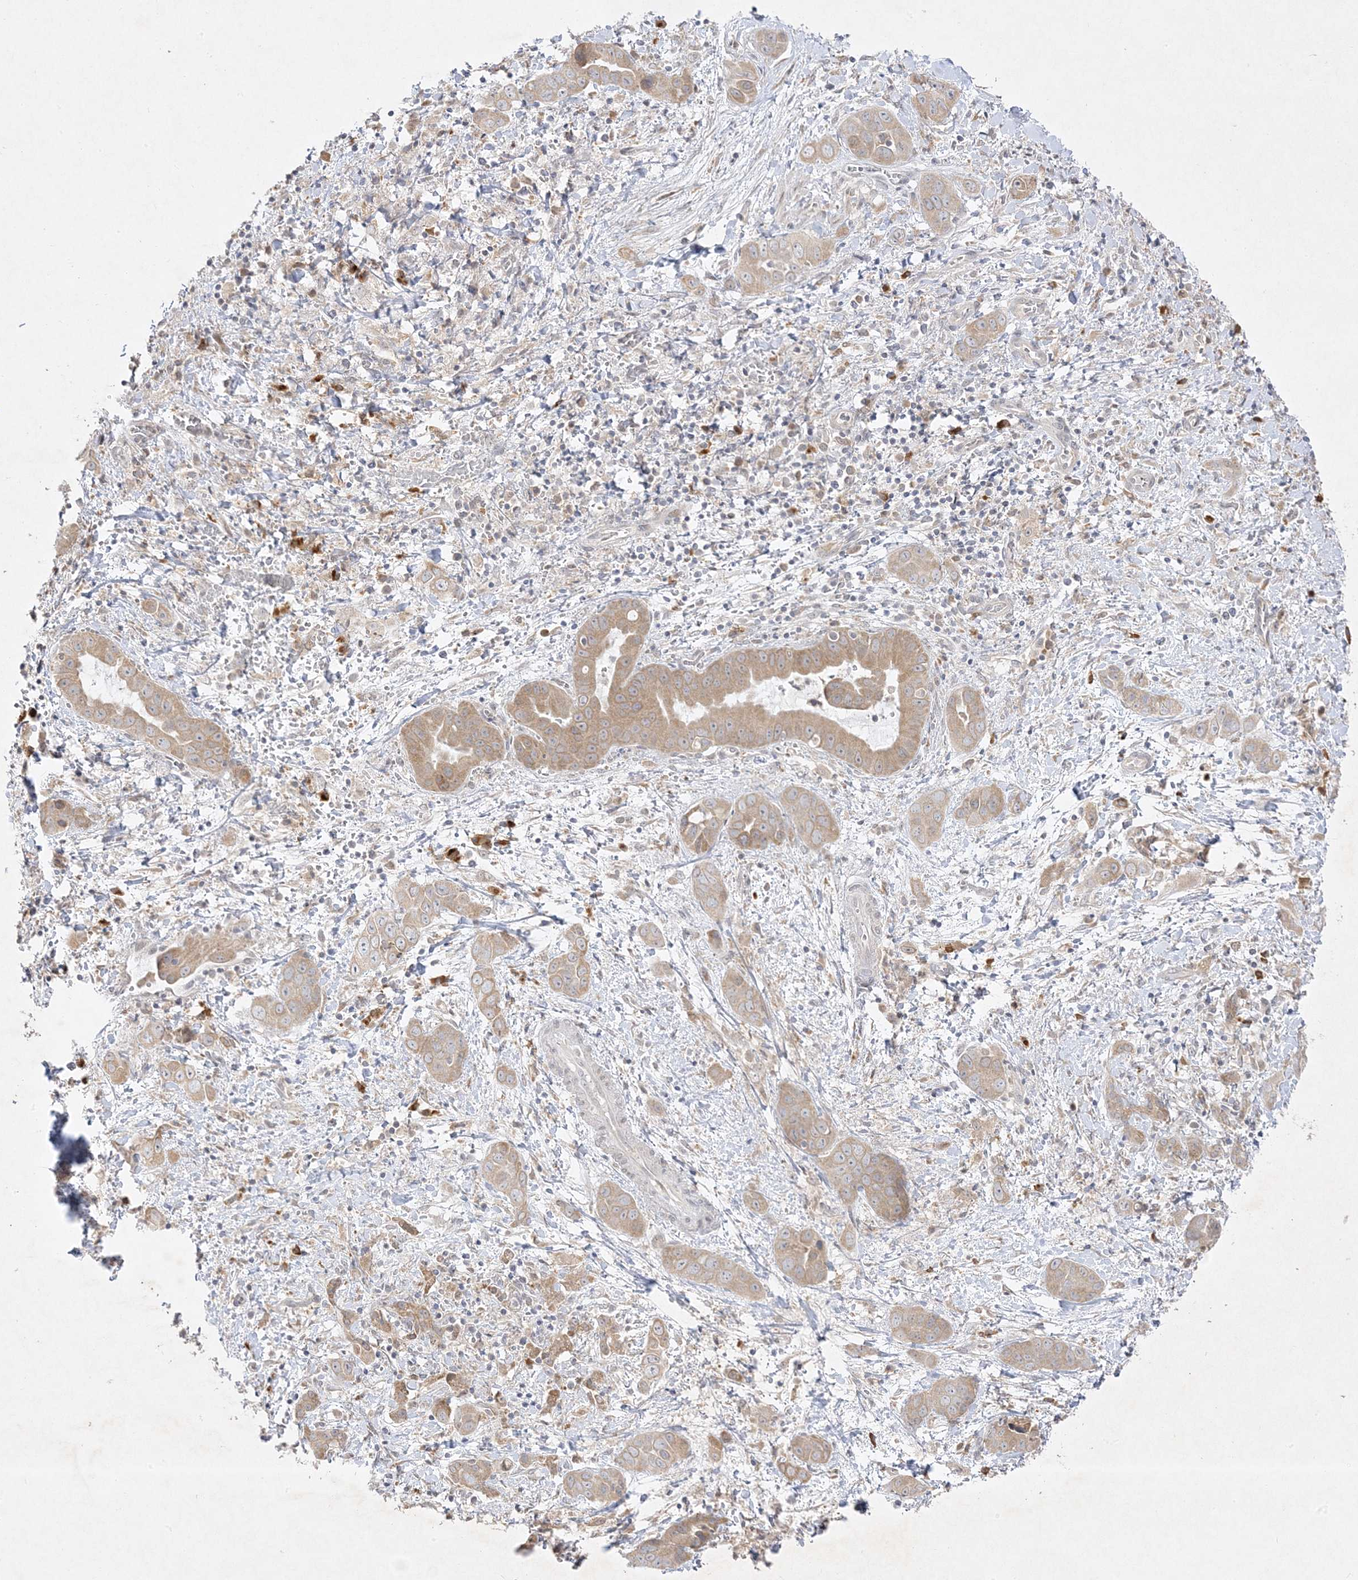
{"staining": {"intensity": "weak", "quantity": ">75%", "location": "cytoplasmic/membranous"}, "tissue": "liver cancer", "cell_type": "Tumor cells", "image_type": "cancer", "snomed": [{"axis": "morphology", "description": "Cholangiocarcinoma"}, {"axis": "topography", "description": "Liver"}], "caption": "Human liver cancer stained with a protein marker demonstrates weak staining in tumor cells.", "gene": "C2CD2", "patient": {"sex": "female", "age": 52}}